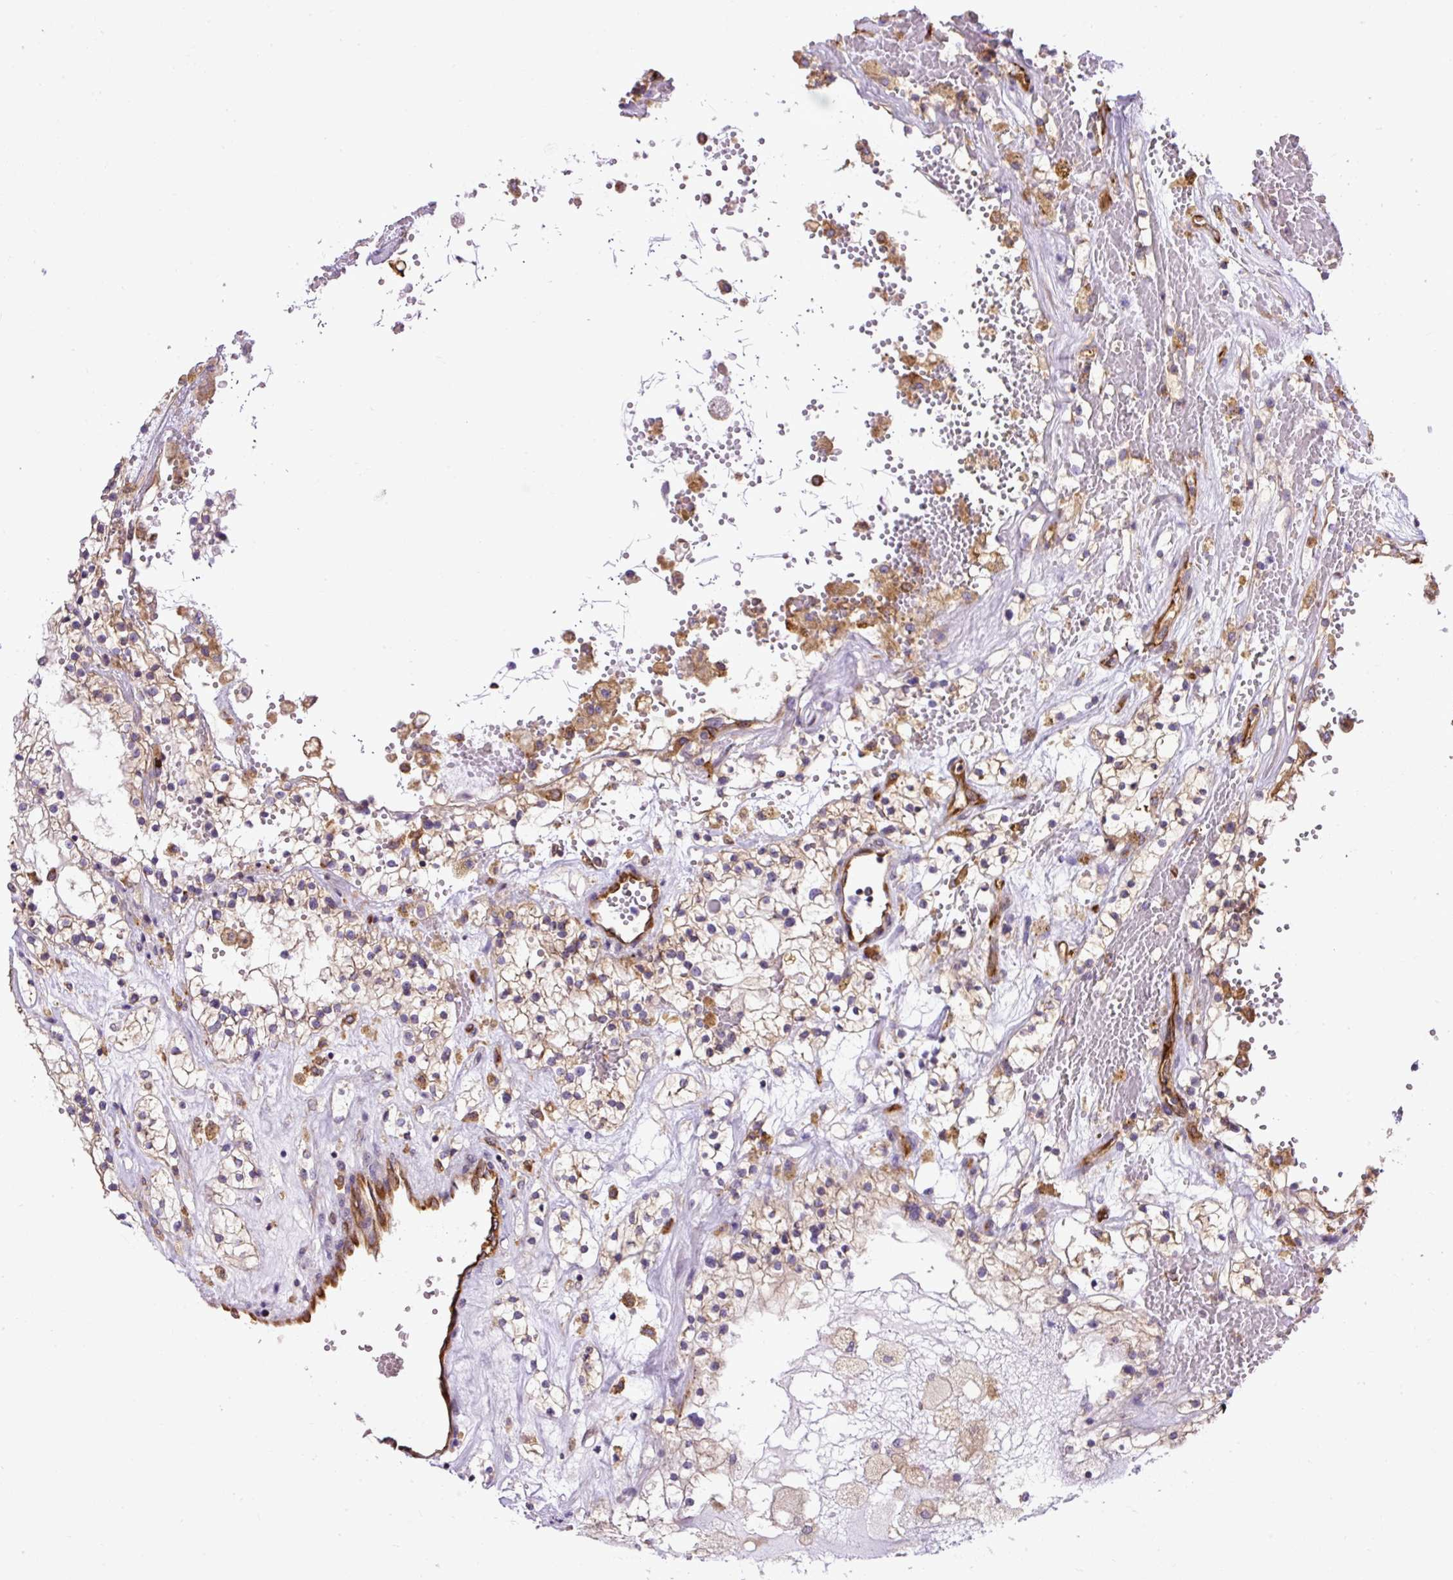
{"staining": {"intensity": "weak", "quantity": ">75%", "location": "cytoplasmic/membranous"}, "tissue": "renal cancer", "cell_type": "Tumor cells", "image_type": "cancer", "snomed": [{"axis": "morphology", "description": "Normal tissue, NOS"}, {"axis": "morphology", "description": "Adenocarcinoma, NOS"}, {"axis": "topography", "description": "Kidney"}], "caption": "This micrograph shows immunohistochemistry staining of renal adenocarcinoma, with low weak cytoplasmic/membranous staining in about >75% of tumor cells.", "gene": "MAP1S", "patient": {"sex": "male", "age": 68}}